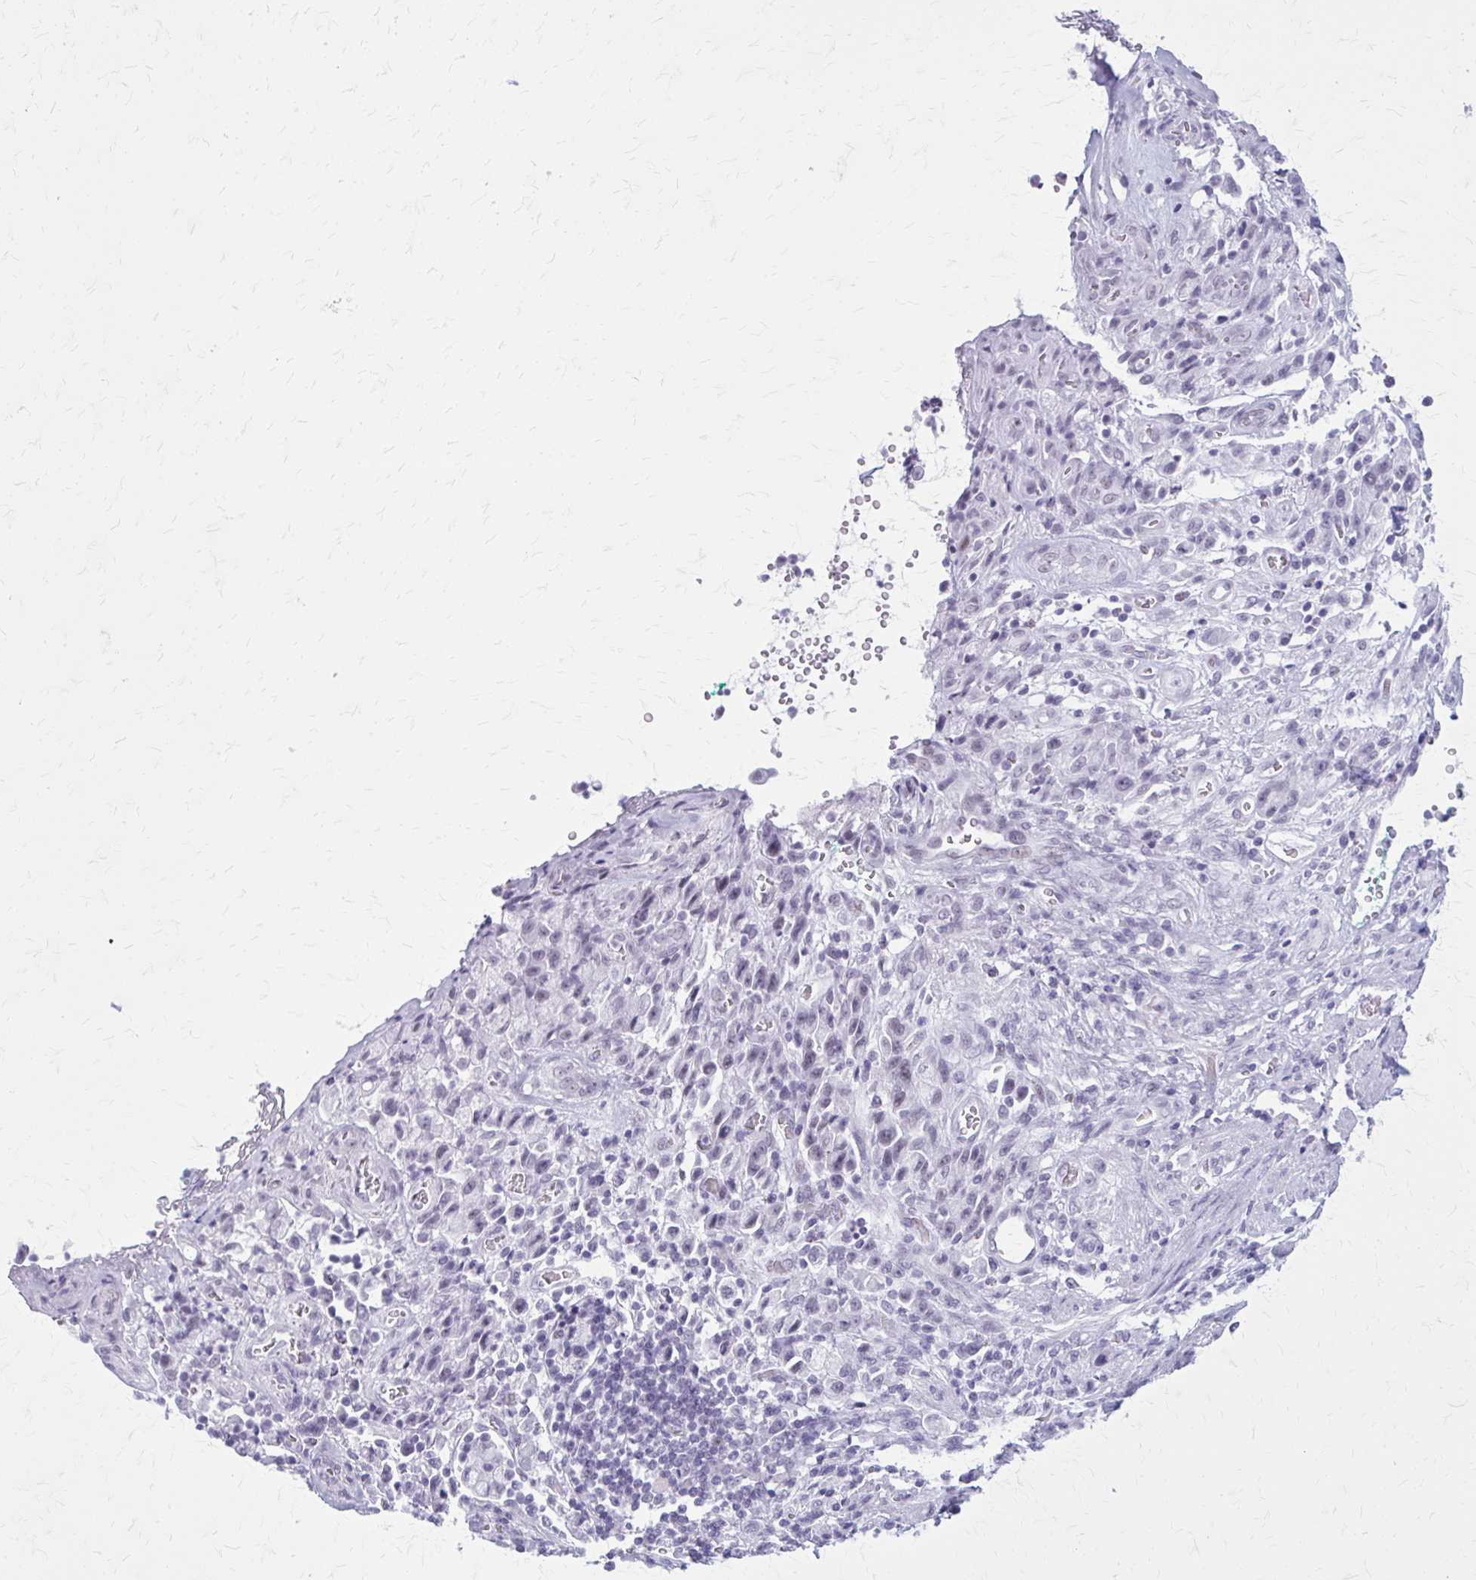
{"staining": {"intensity": "negative", "quantity": "none", "location": "none"}, "tissue": "stomach cancer", "cell_type": "Tumor cells", "image_type": "cancer", "snomed": [{"axis": "morphology", "description": "Adenocarcinoma, NOS"}, {"axis": "topography", "description": "Stomach"}], "caption": "Tumor cells are negative for protein expression in human adenocarcinoma (stomach). (DAB (3,3'-diaminobenzidine) immunohistochemistry visualized using brightfield microscopy, high magnification).", "gene": "GAD1", "patient": {"sex": "male", "age": 77}}